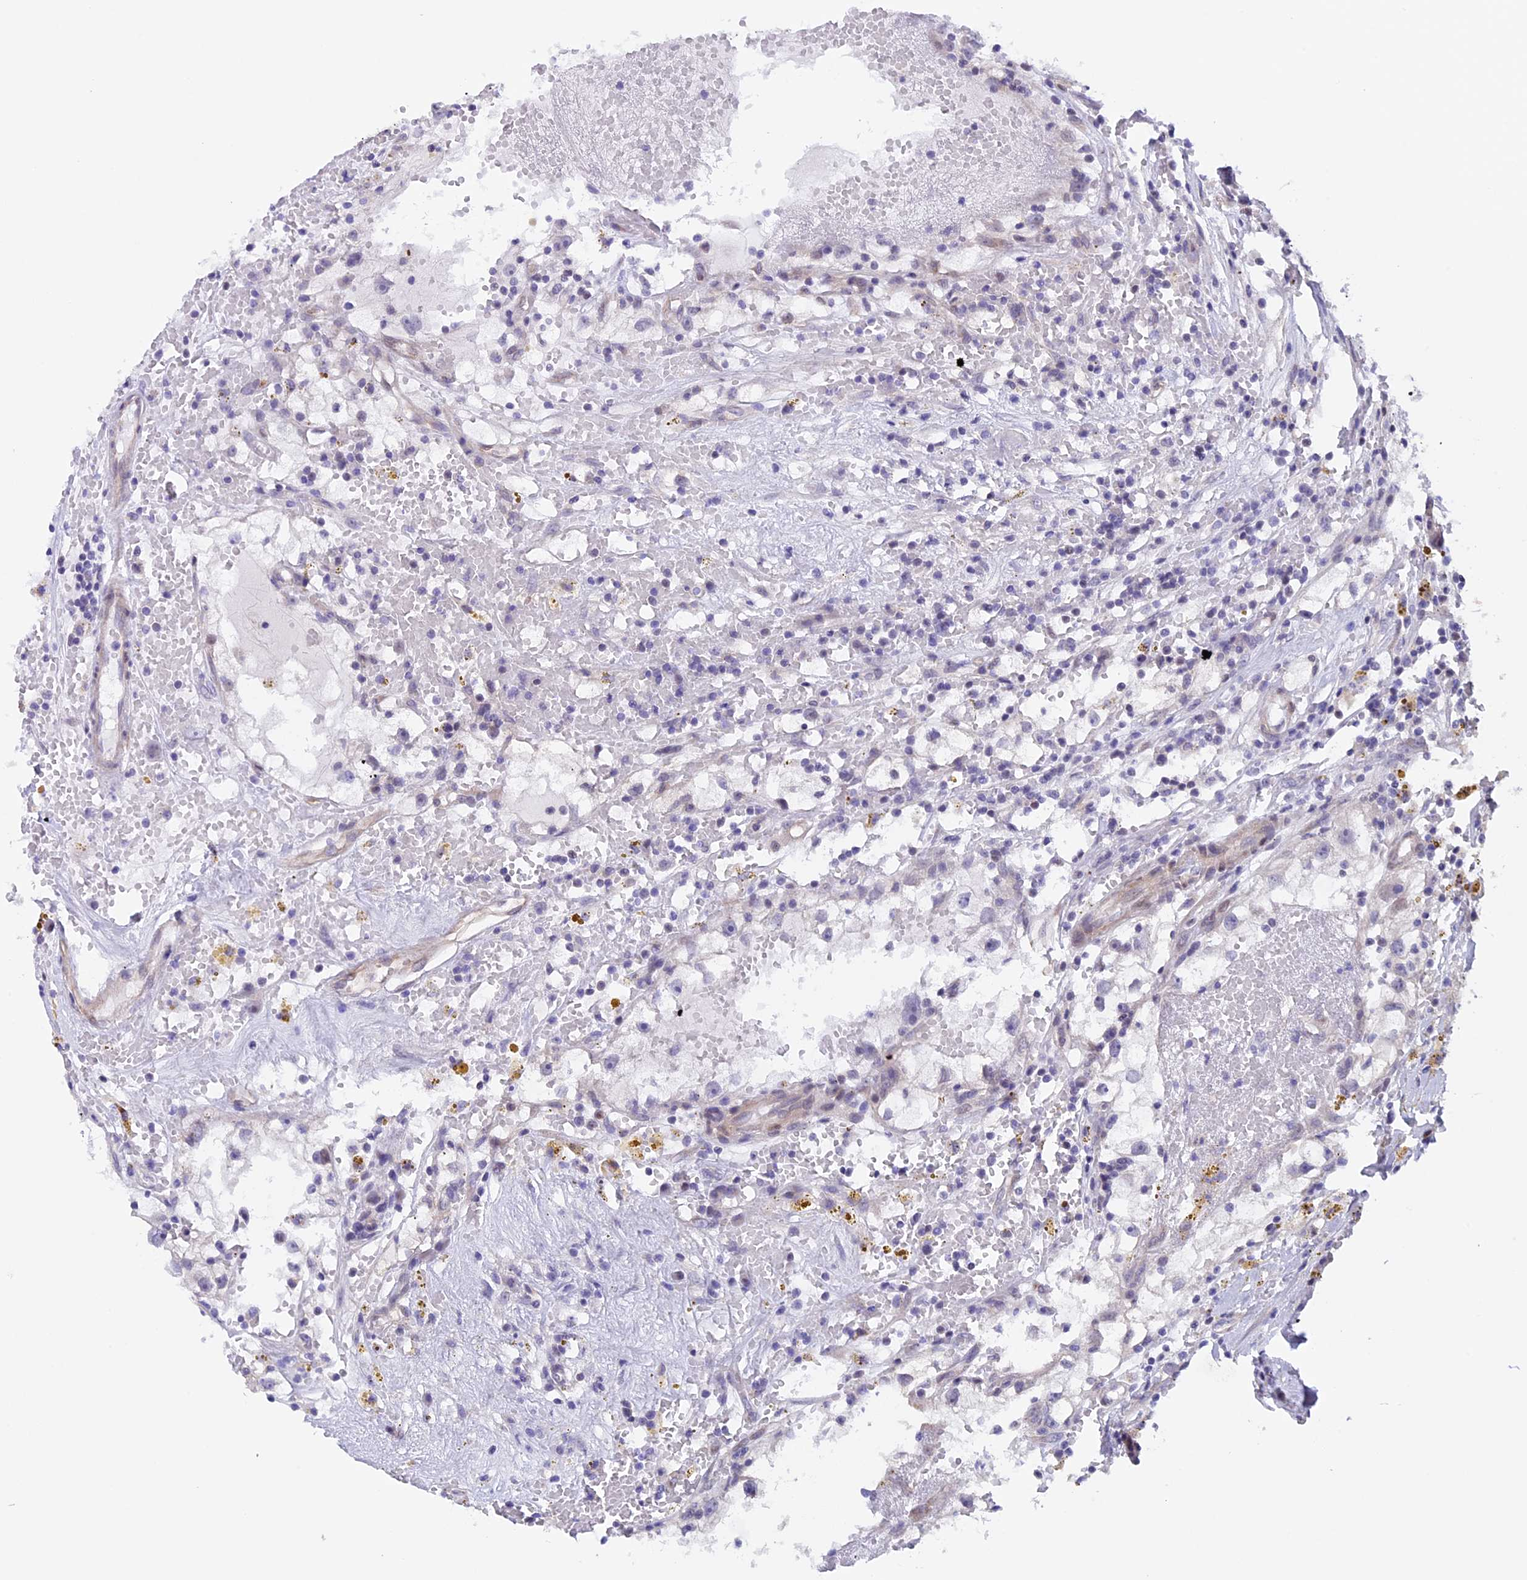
{"staining": {"intensity": "negative", "quantity": "none", "location": "none"}, "tissue": "renal cancer", "cell_type": "Tumor cells", "image_type": "cancer", "snomed": [{"axis": "morphology", "description": "Adenocarcinoma, NOS"}, {"axis": "topography", "description": "Kidney"}], "caption": "Immunohistochemistry (IHC) micrograph of renal adenocarcinoma stained for a protein (brown), which displays no positivity in tumor cells.", "gene": "TMEM171", "patient": {"sex": "male", "age": 56}}